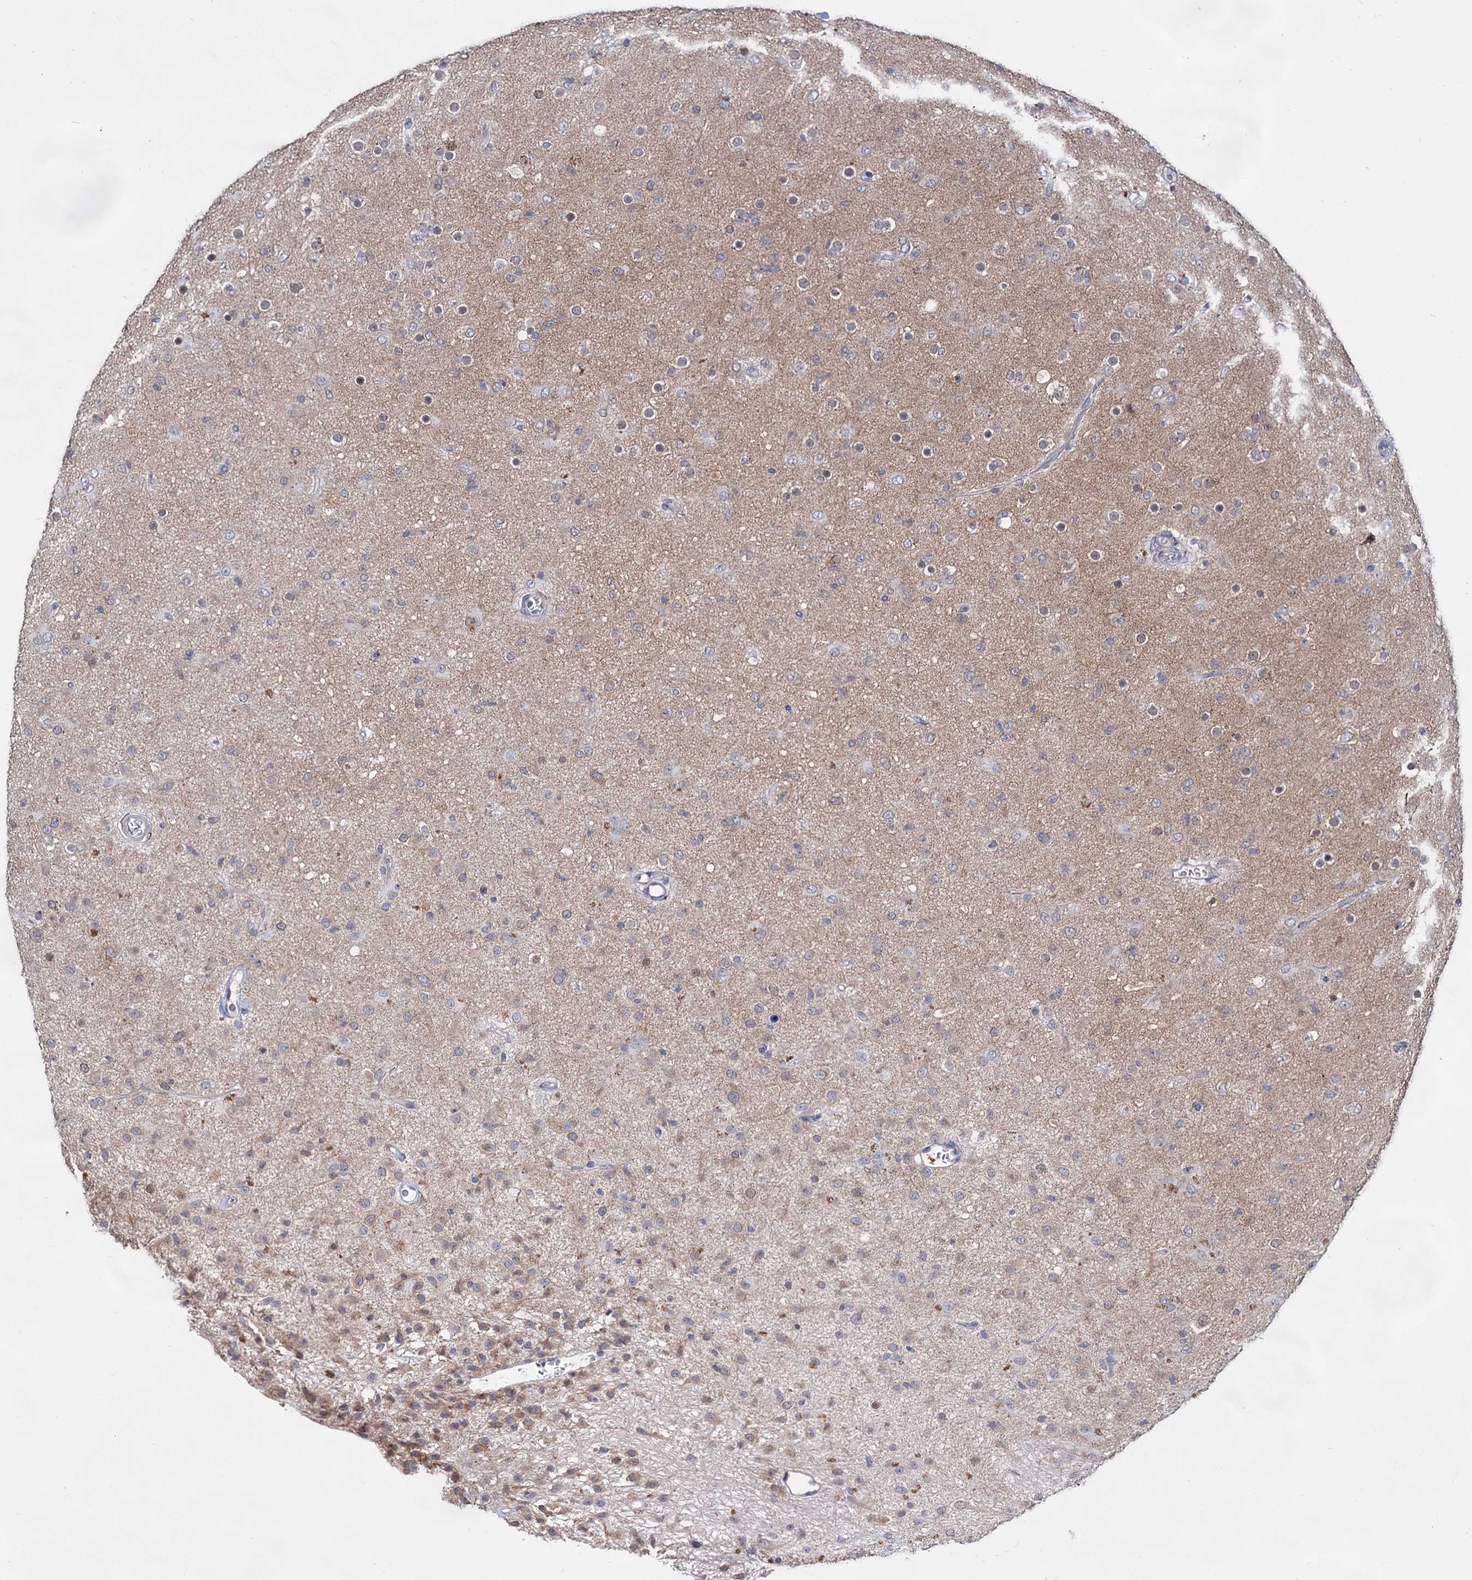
{"staining": {"intensity": "weak", "quantity": "<25%", "location": "cytoplasmic/membranous"}, "tissue": "glioma", "cell_type": "Tumor cells", "image_type": "cancer", "snomed": [{"axis": "morphology", "description": "Glioma, malignant, Low grade"}, {"axis": "topography", "description": "Brain"}], "caption": "High power microscopy histopathology image of an immunohistochemistry micrograph of glioma, revealing no significant staining in tumor cells.", "gene": "ARFIP2", "patient": {"sex": "male", "age": 65}}